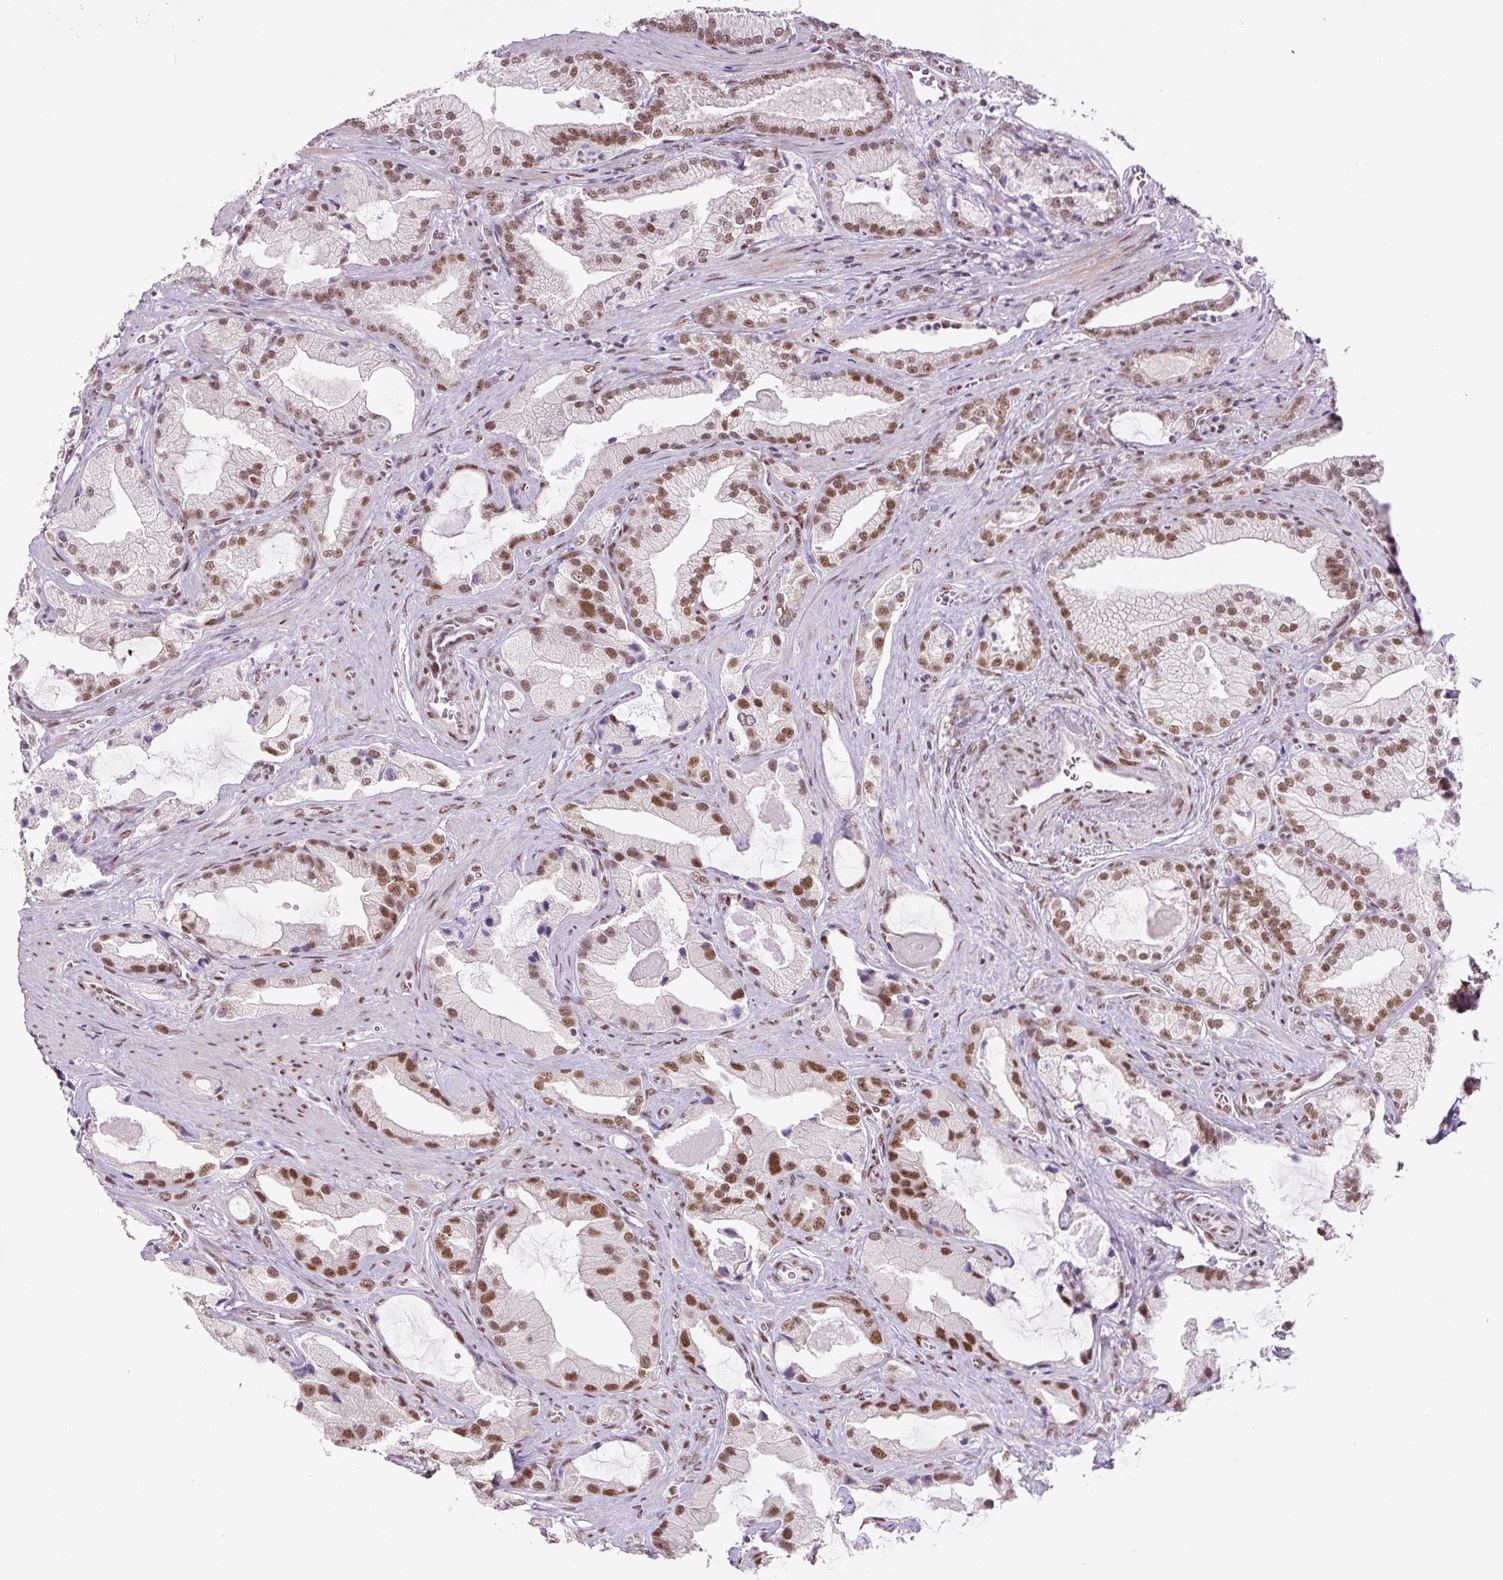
{"staining": {"intensity": "moderate", "quantity": ">75%", "location": "nuclear"}, "tissue": "prostate cancer", "cell_type": "Tumor cells", "image_type": "cancer", "snomed": [{"axis": "morphology", "description": "Adenocarcinoma, High grade"}, {"axis": "topography", "description": "Prostate"}], "caption": "Immunohistochemical staining of high-grade adenocarcinoma (prostate) exhibits medium levels of moderate nuclear protein expression in approximately >75% of tumor cells.", "gene": "FUS", "patient": {"sex": "male", "age": 68}}